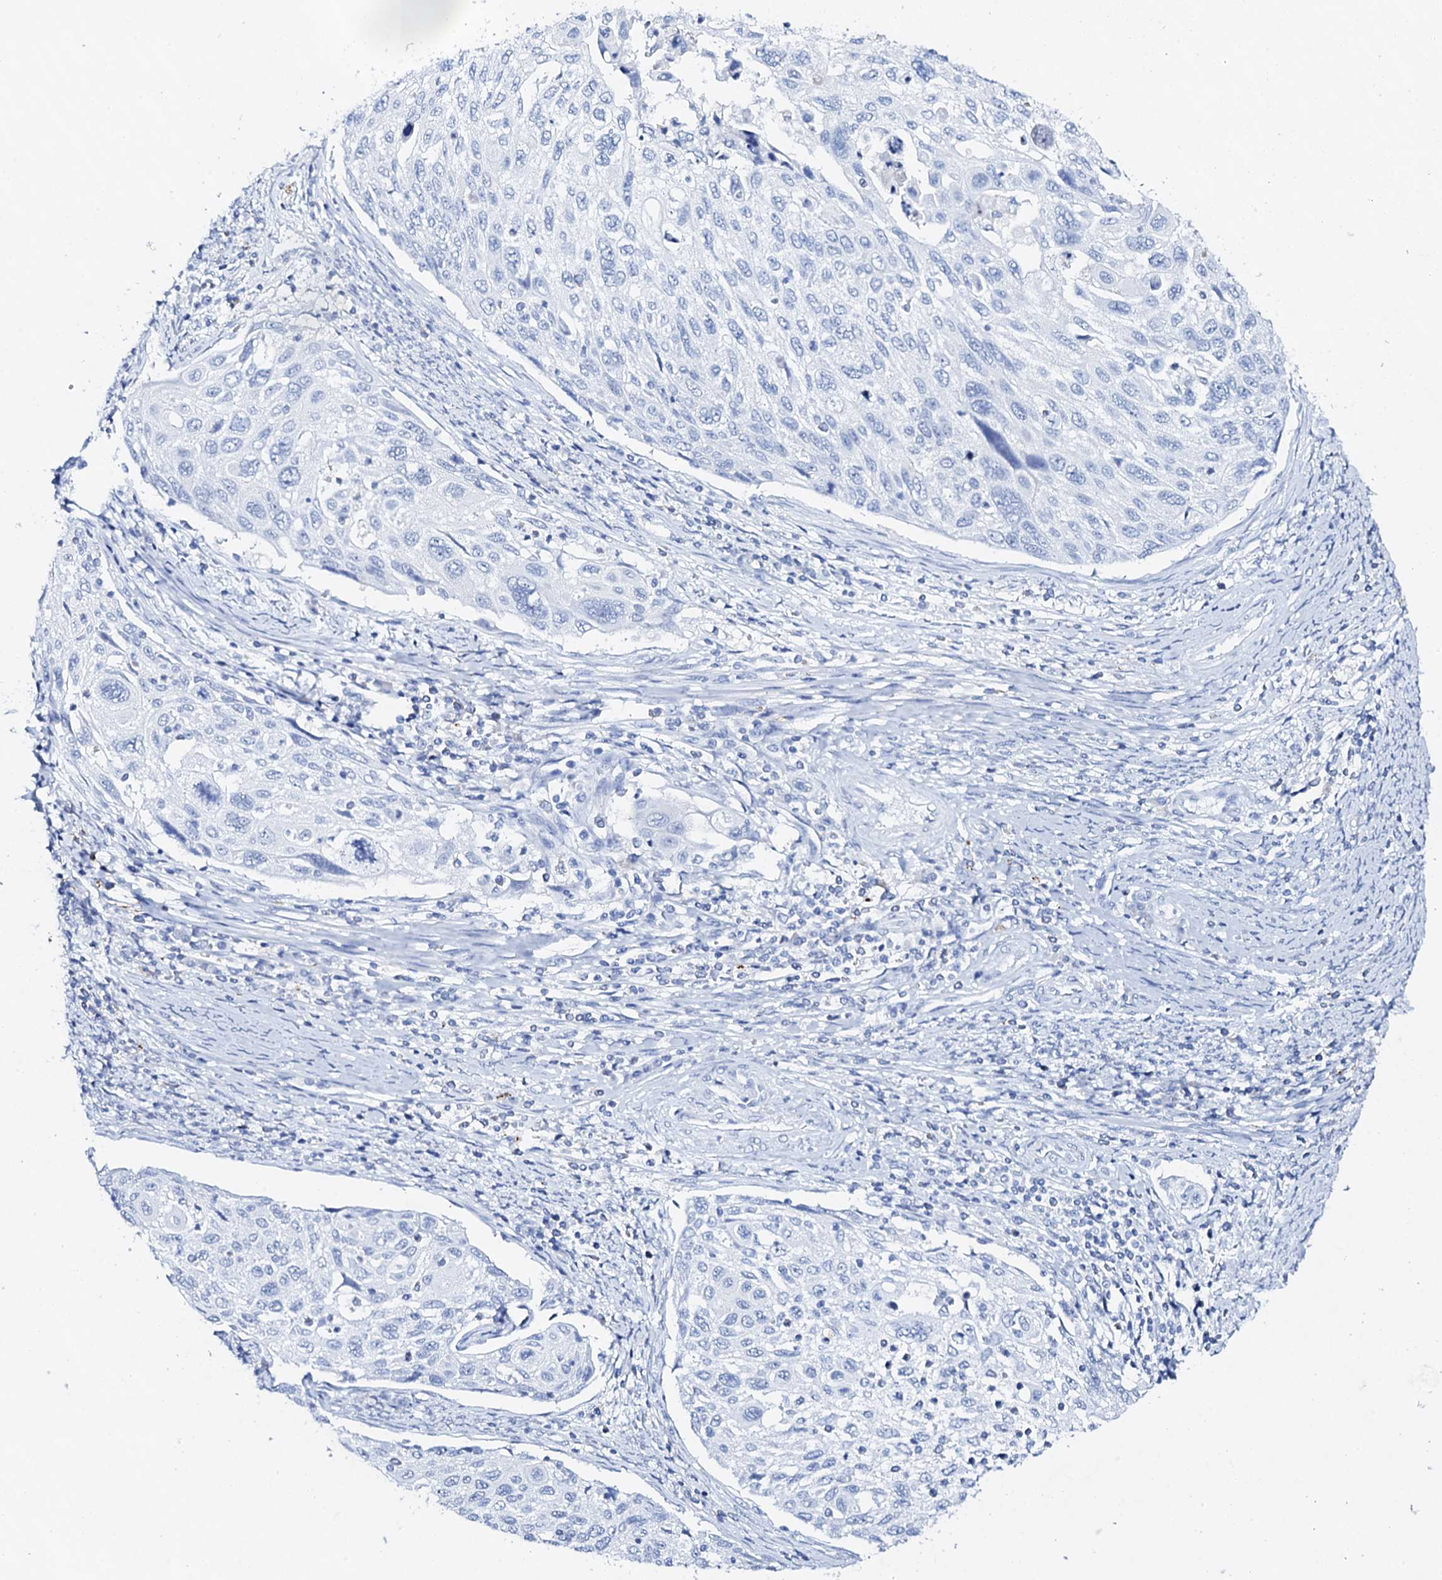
{"staining": {"intensity": "negative", "quantity": "none", "location": "none"}, "tissue": "cervical cancer", "cell_type": "Tumor cells", "image_type": "cancer", "snomed": [{"axis": "morphology", "description": "Squamous cell carcinoma, NOS"}, {"axis": "topography", "description": "Cervix"}], "caption": "Human cervical squamous cell carcinoma stained for a protein using IHC shows no expression in tumor cells.", "gene": "FBXL16", "patient": {"sex": "female", "age": 70}}